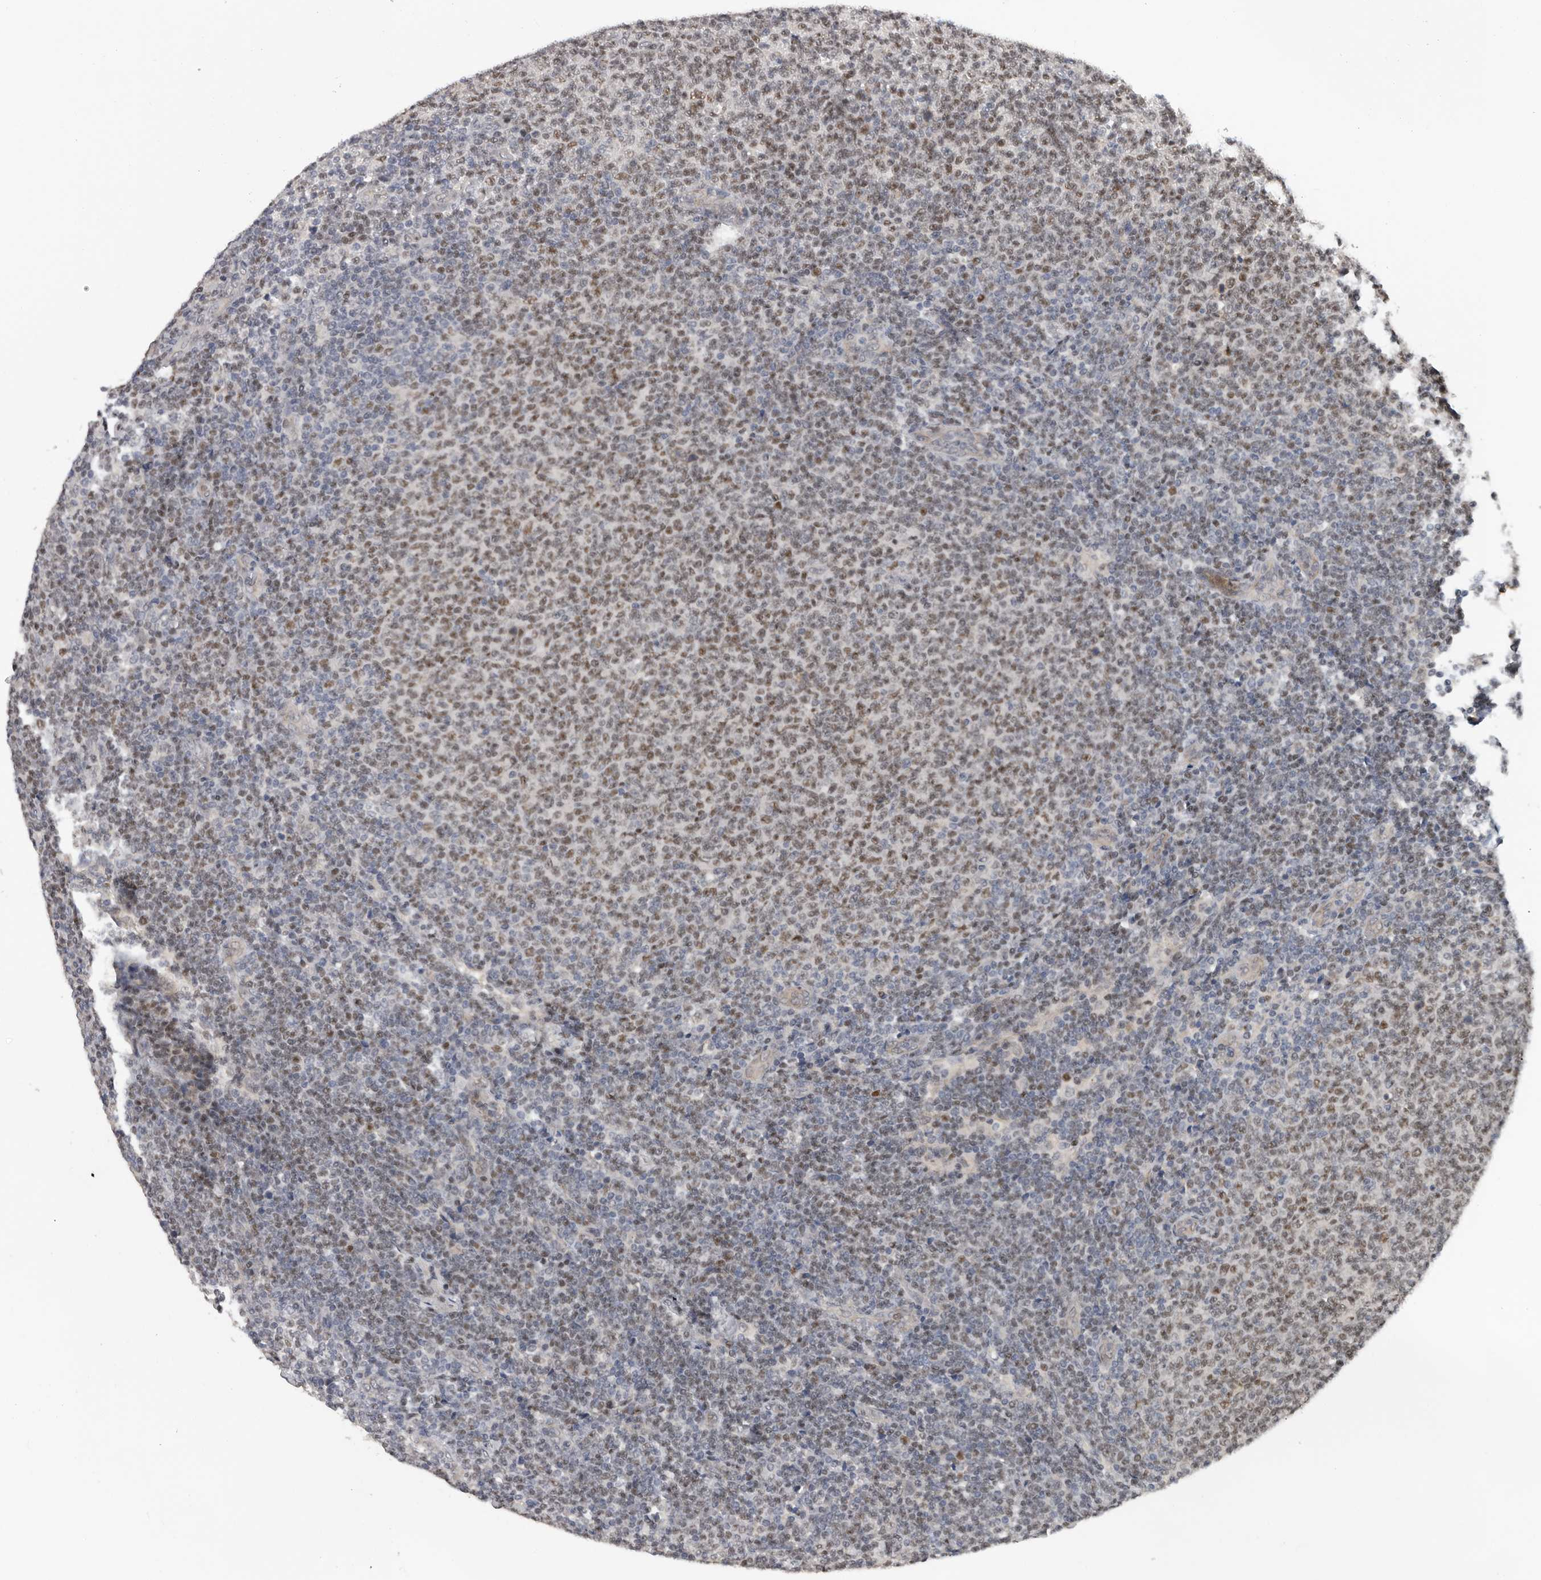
{"staining": {"intensity": "moderate", "quantity": "25%-75%", "location": "nuclear"}, "tissue": "lymphoma", "cell_type": "Tumor cells", "image_type": "cancer", "snomed": [{"axis": "morphology", "description": "Malignant lymphoma, non-Hodgkin's type, Low grade"}, {"axis": "topography", "description": "Lymph node"}], "caption": "Low-grade malignant lymphoma, non-Hodgkin's type was stained to show a protein in brown. There is medium levels of moderate nuclear positivity in approximately 25%-75% of tumor cells. Nuclei are stained in blue.", "gene": "HENMT1", "patient": {"sex": "male", "age": 66}}